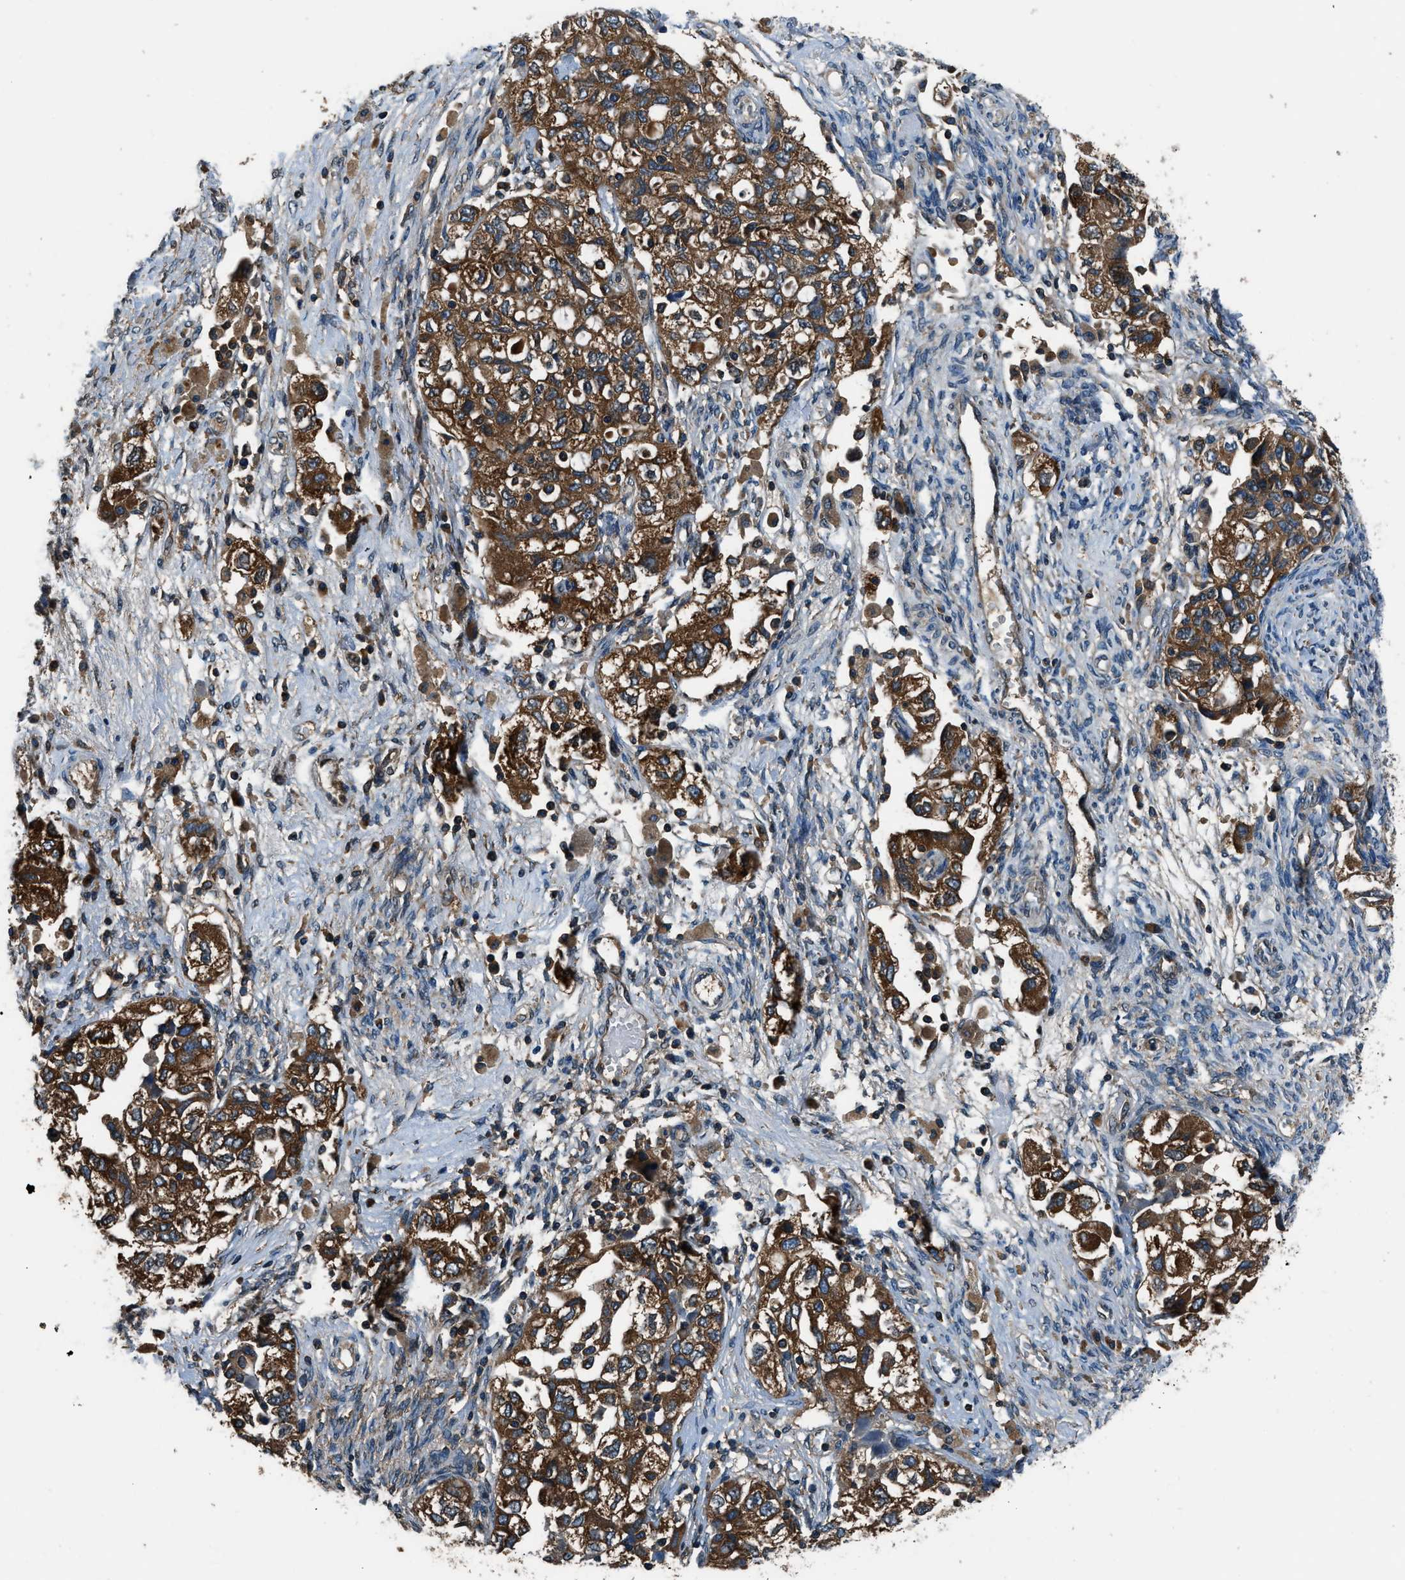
{"staining": {"intensity": "strong", "quantity": ">75%", "location": "cytoplasmic/membranous"}, "tissue": "ovarian cancer", "cell_type": "Tumor cells", "image_type": "cancer", "snomed": [{"axis": "morphology", "description": "Carcinoma, NOS"}, {"axis": "morphology", "description": "Cystadenocarcinoma, serous, NOS"}, {"axis": "topography", "description": "Ovary"}], "caption": "Ovarian cancer (serous cystadenocarcinoma) stained with IHC shows strong cytoplasmic/membranous staining in approximately >75% of tumor cells.", "gene": "ARFGAP2", "patient": {"sex": "female", "age": 69}}